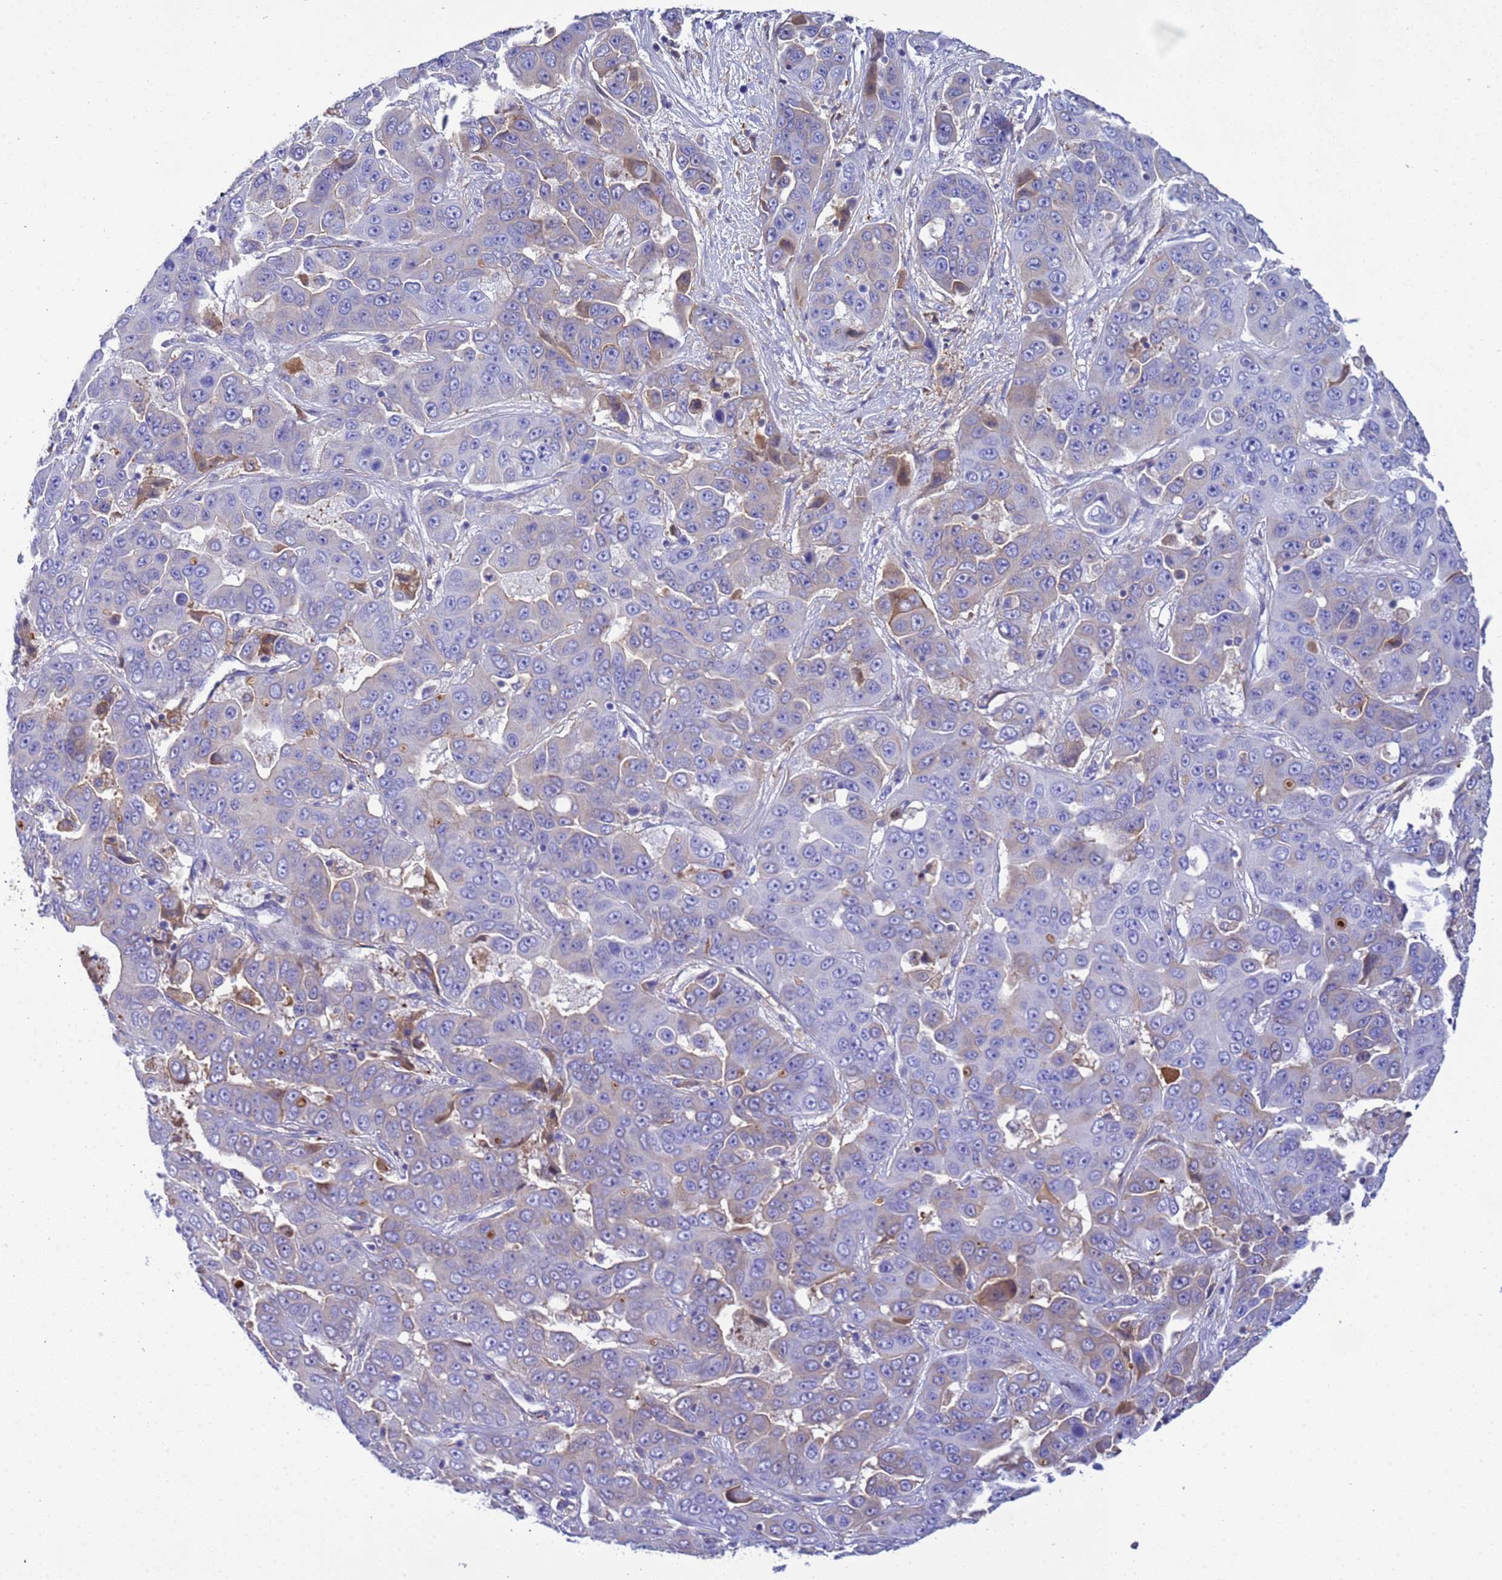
{"staining": {"intensity": "moderate", "quantity": "<25%", "location": "cytoplasmic/membranous"}, "tissue": "liver cancer", "cell_type": "Tumor cells", "image_type": "cancer", "snomed": [{"axis": "morphology", "description": "Cholangiocarcinoma"}, {"axis": "topography", "description": "Liver"}], "caption": "Brown immunohistochemical staining in human liver cancer demonstrates moderate cytoplasmic/membranous positivity in approximately <25% of tumor cells. The staining was performed using DAB (3,3'-diaminobenzidine), with brown indicating positive protein expression. Nuclei are stained blue with hematoxylin.", "gene": "H1-7", "patient": {"sex": "female", "age": 52}}